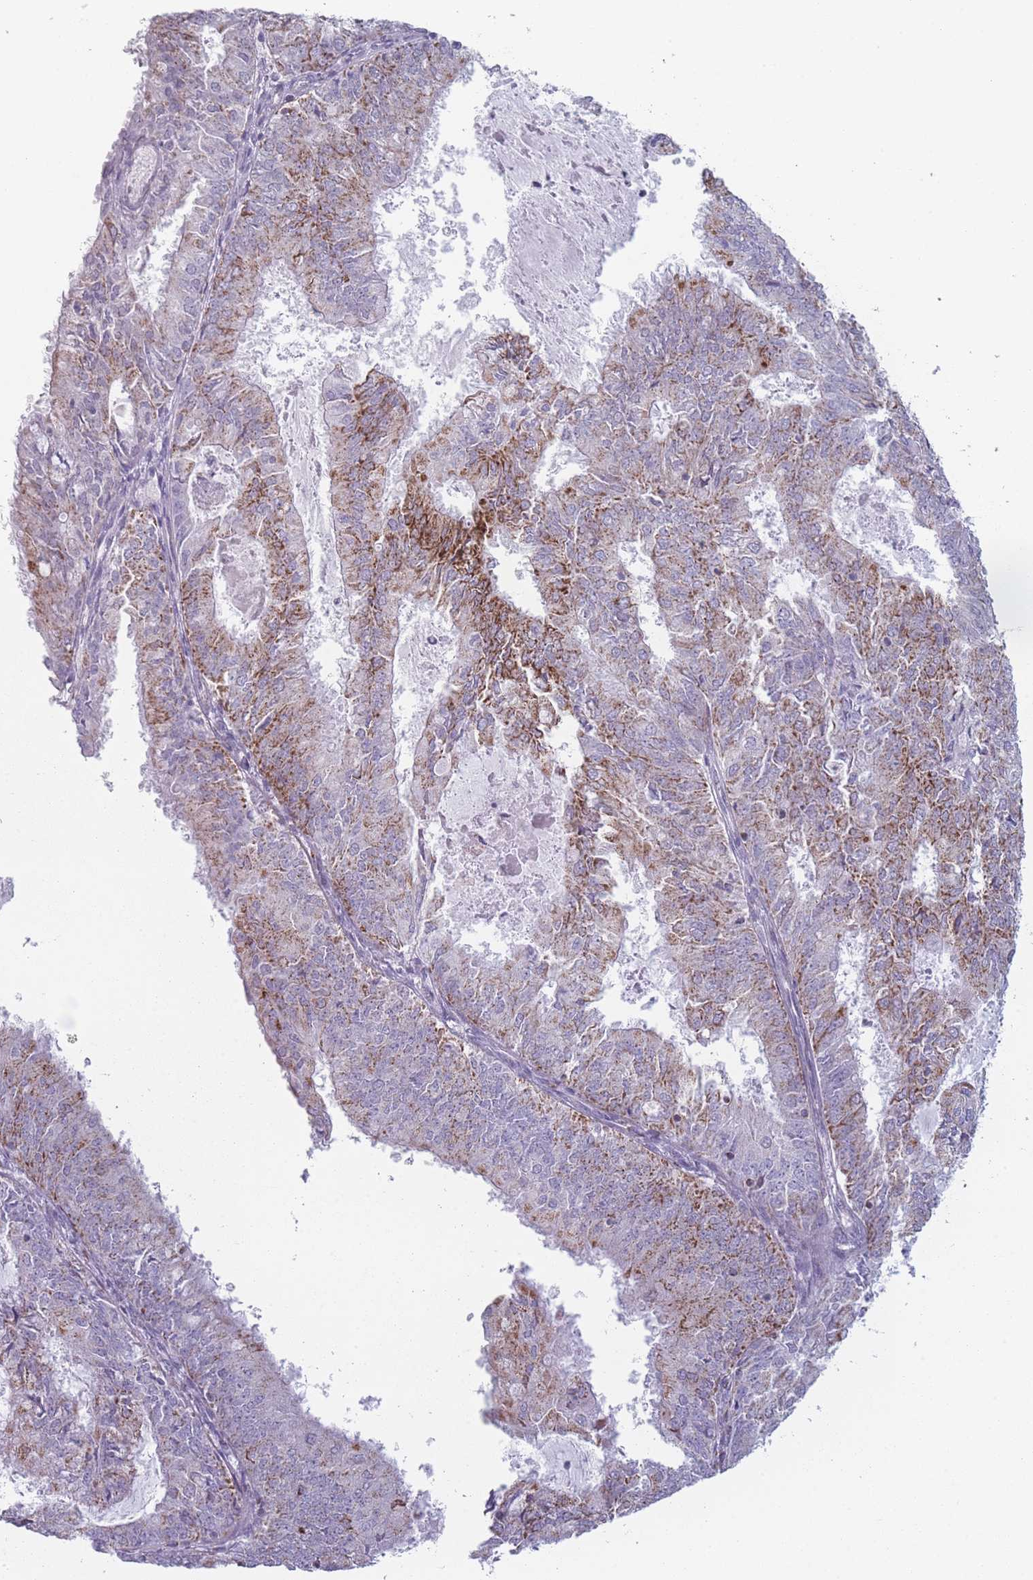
{"staining": {"intensity": "strong", "quantity": "<25%", "location": "cytoplasmic/membranous"}, "tissue": "endometrial cancer", "cell_type": "Tumor cells", "image_type": "cancer", "snomed": [{"axis": "morphology", "description": "Adenocarcinoma, NOS"}, {"axis": "topography", "description": "Endometrium"}], "caption": "This histopathology image displays immunohistochemistry staining of endometrial cancer (adenocarcinoma), with medium strong cytoplasmic/membranous staining in about <25% of tumor cells.", "gene": "DCHS1", "patient": {"sex": "female", "age": 57}}